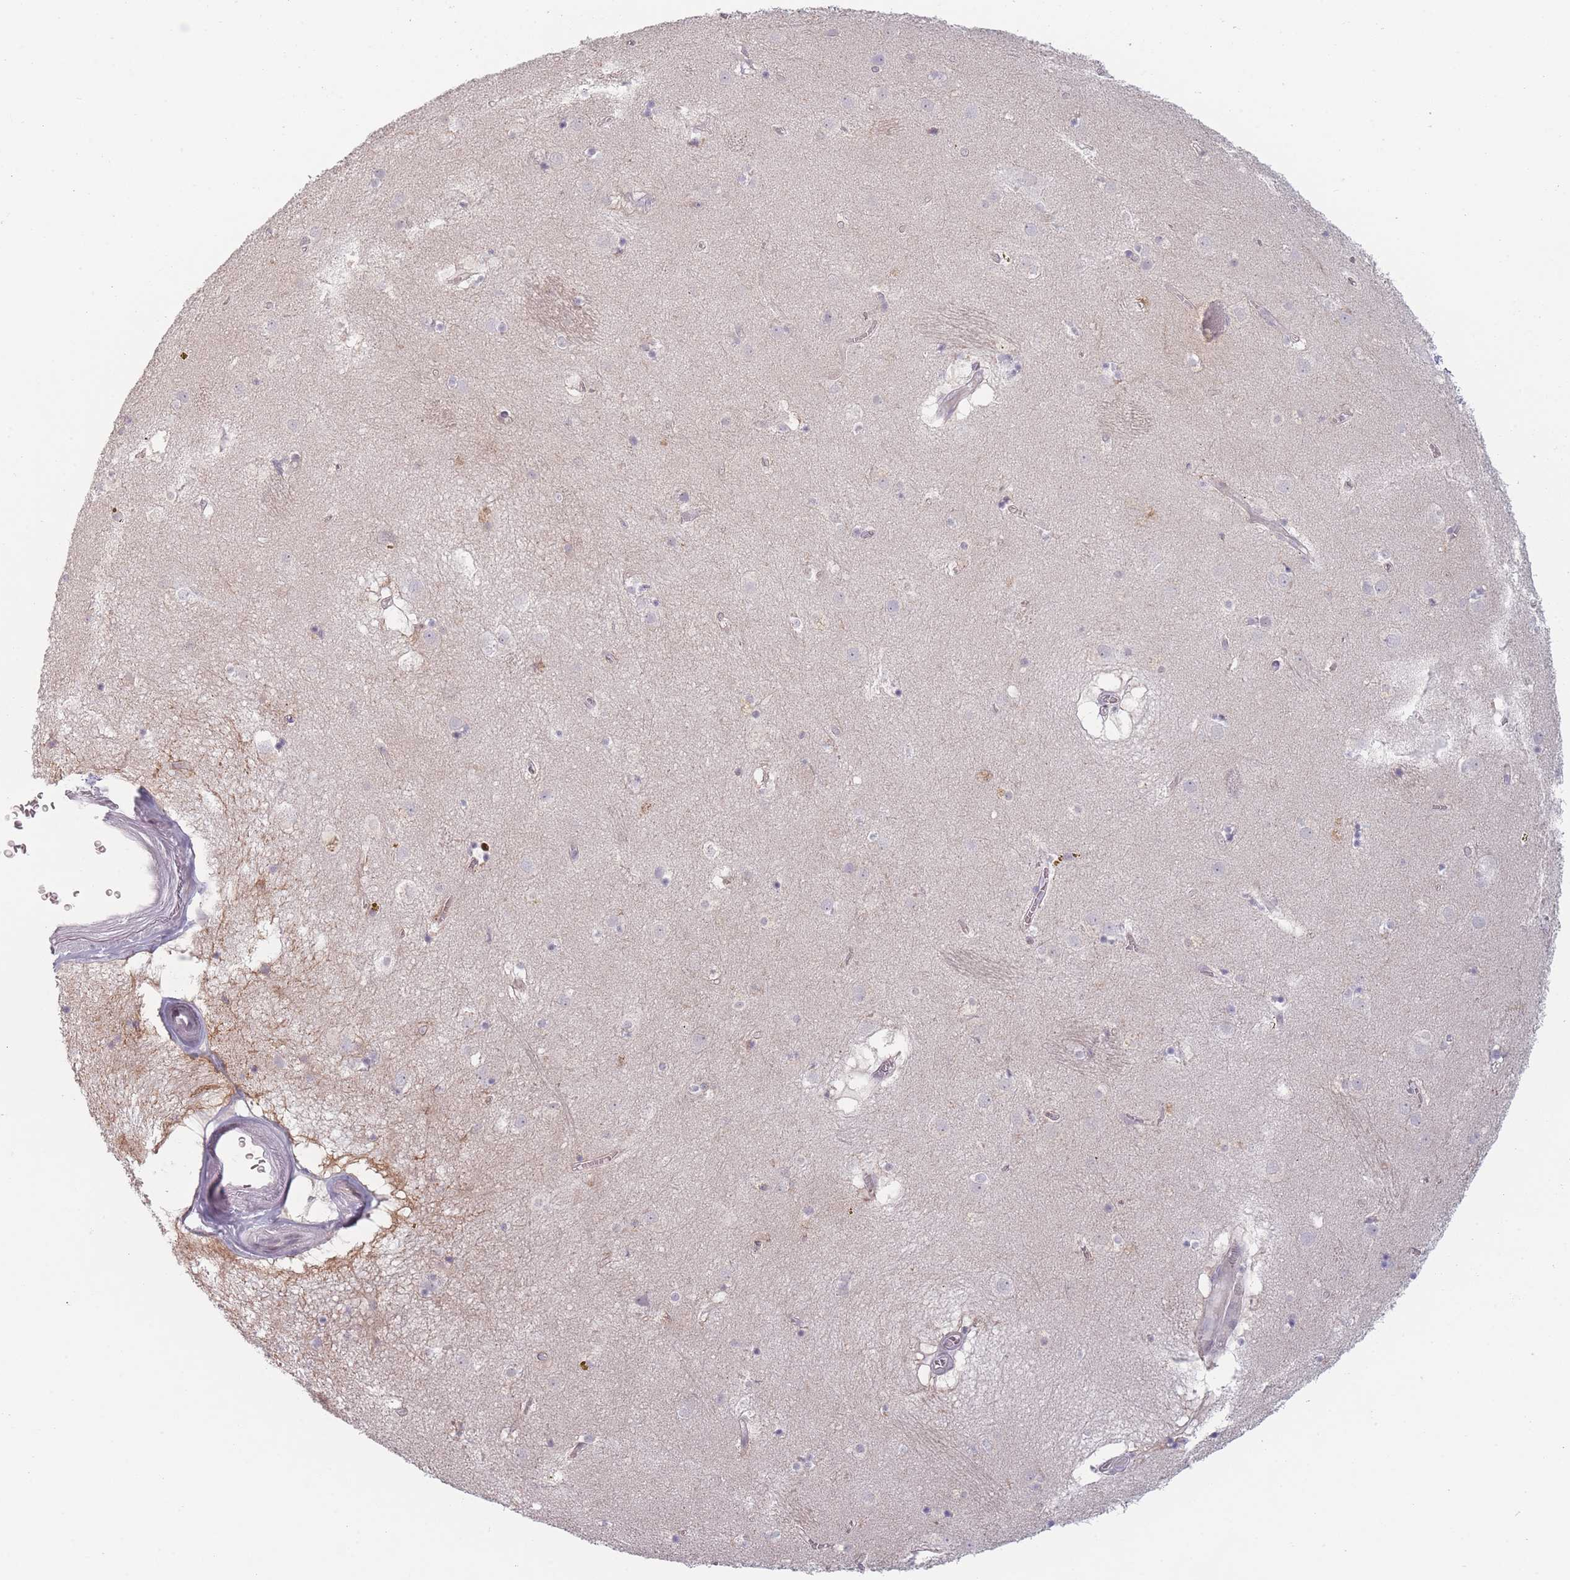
{"staining": {"intensity": "negative", "quantity": "none", "location": "none"}, "tissue": "caudate", "cell_type": "Glial cells", "image_type": "normal", "snomed": [{"axis": "morphology", "description": "Normal tissue, NOS"}, {"axis": "topography", "description": "Lateral ventricle wall"}], "caption": "Immunohistochemical staining of unremarkable caudate exhibits no significant staining in glial cells.", "gene": "RASL10B", "patient": {"sex": "male", "age": 70}}